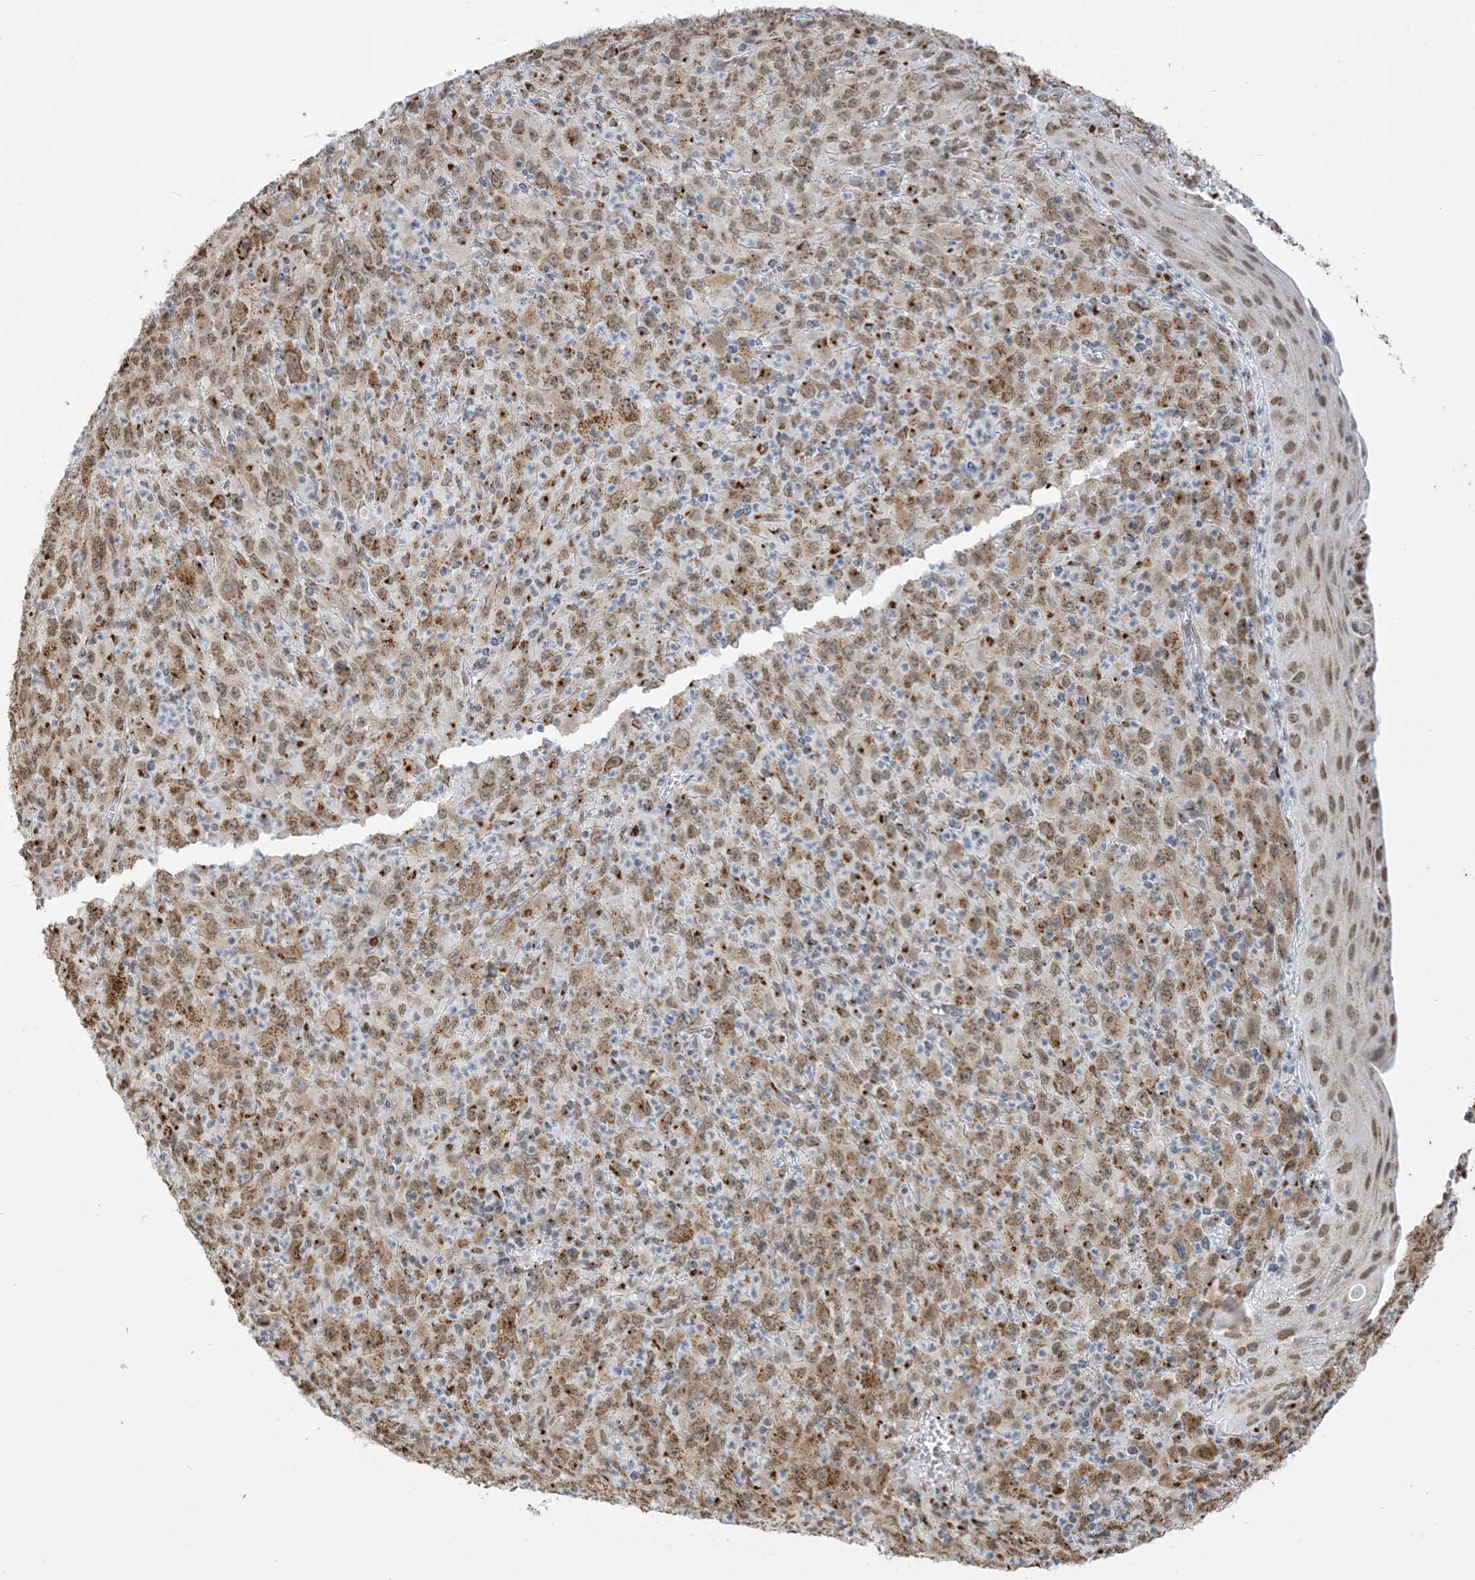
{"staining": {"intensity": "moderate", "quantity": ">75%", "location": "cytoplasmic/membranous,nuclear"}, "tissue": "melanoma", "cell_type": "Tumor cells", "image_type": "cancer", "snomed": [{"axis": "morphology", "description": "Malignant melanoma, Metastatic site"}, {"axis": "topography", "description": "Skin"}], "caption": "A brown stain highlights moderate cytoplasmic/membranous and nuclear positivity of a protein in malignant melanoma (metastatic site) tumor cells.", "gene": "GPR107", "patient": {"sex": "female", "age": 56}}